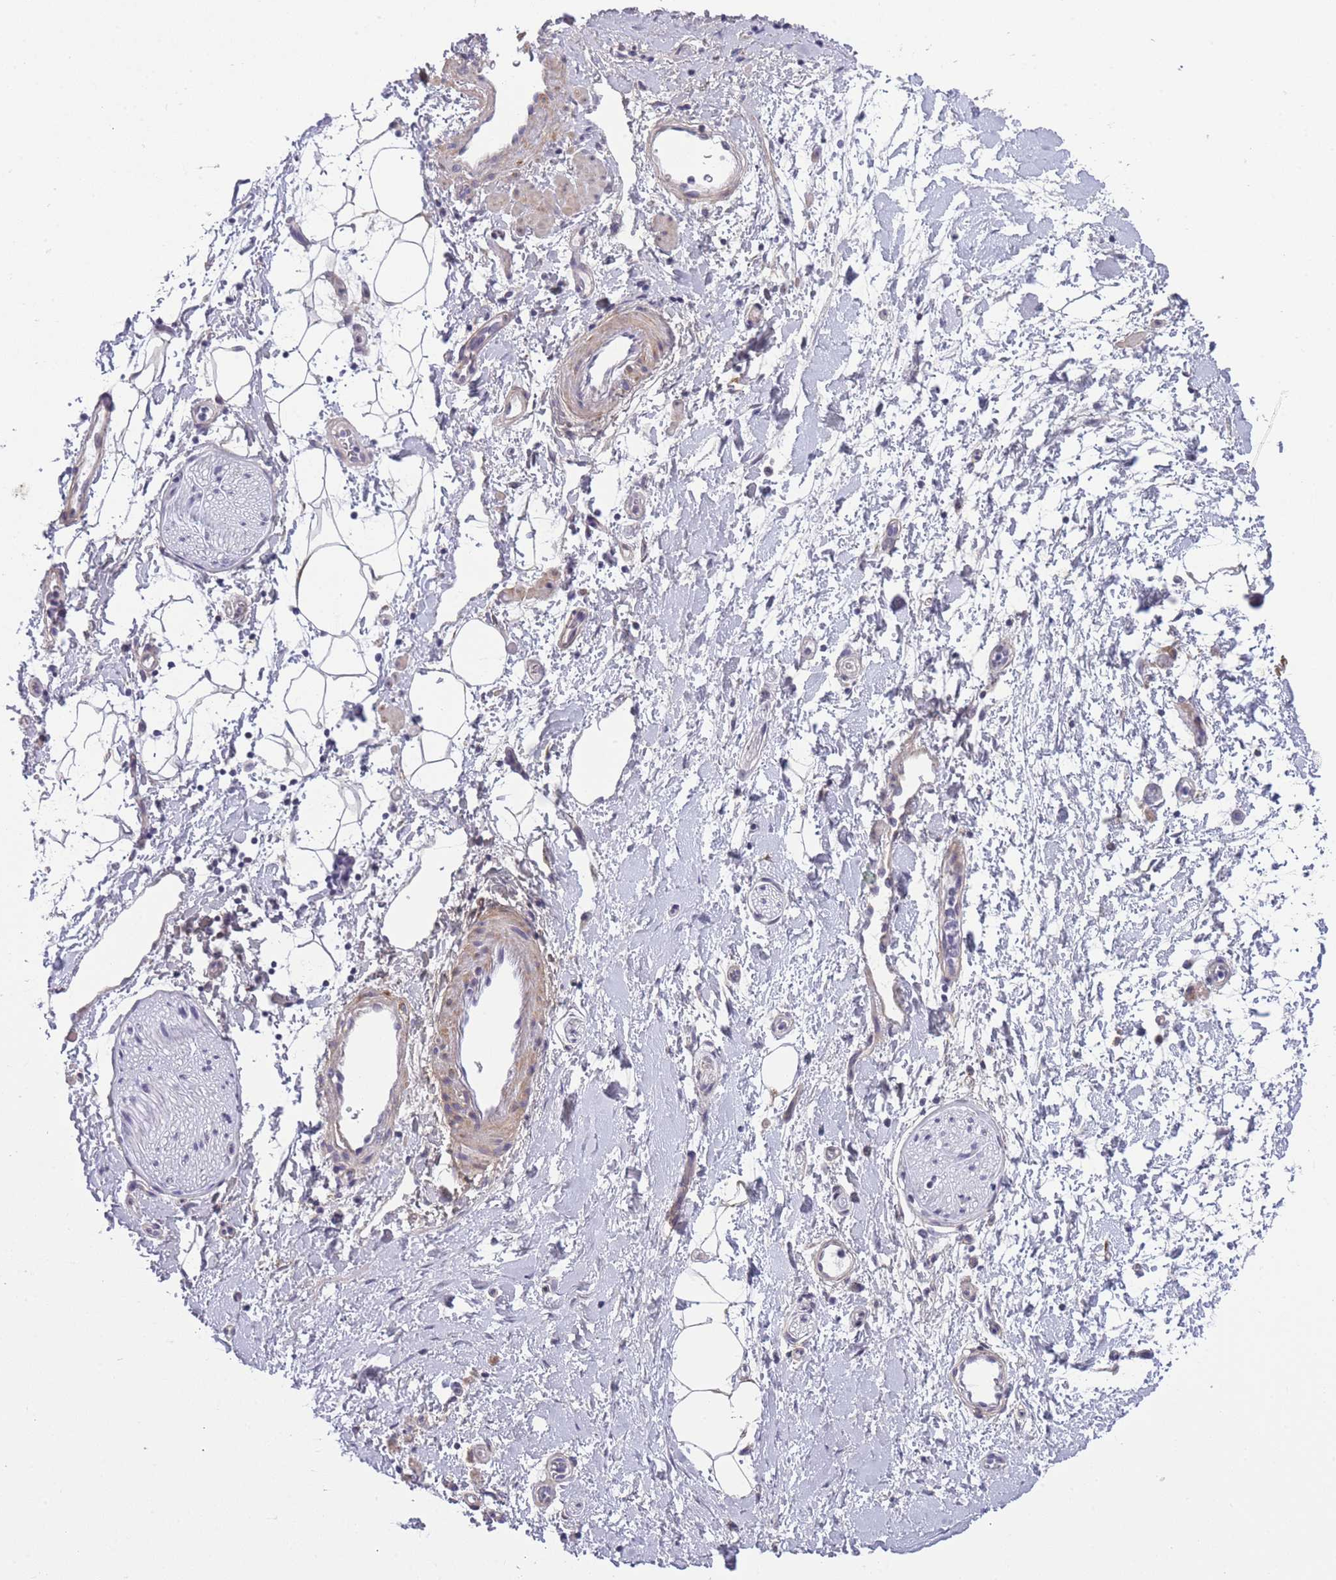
{"staining": {"intensity": "negative", "quantity": "none", "location": "none"}, "tissue": "adipose tissue", "cell_type": "Adipocytes", "image_type": "normal", "snomed": [{"axis": "morphology", "description": "Normal tissue, NOS"}, {"axis": "morphology", "description": "Adenocarcinoma, NOS"}, {"axis": "topography", "description": "Pancreas"}, {"axis": "topography", "description": "Peripheral nerve tissue"}], "caption": "DAB immunohistochemical staining of unremarkable adipose tissue displays no significant positivity in adipocytes. (DAB immunohistochemistry, high magnification).", "gene": "ZBTB24", "patient": {"sex": "female", "age": 77}}